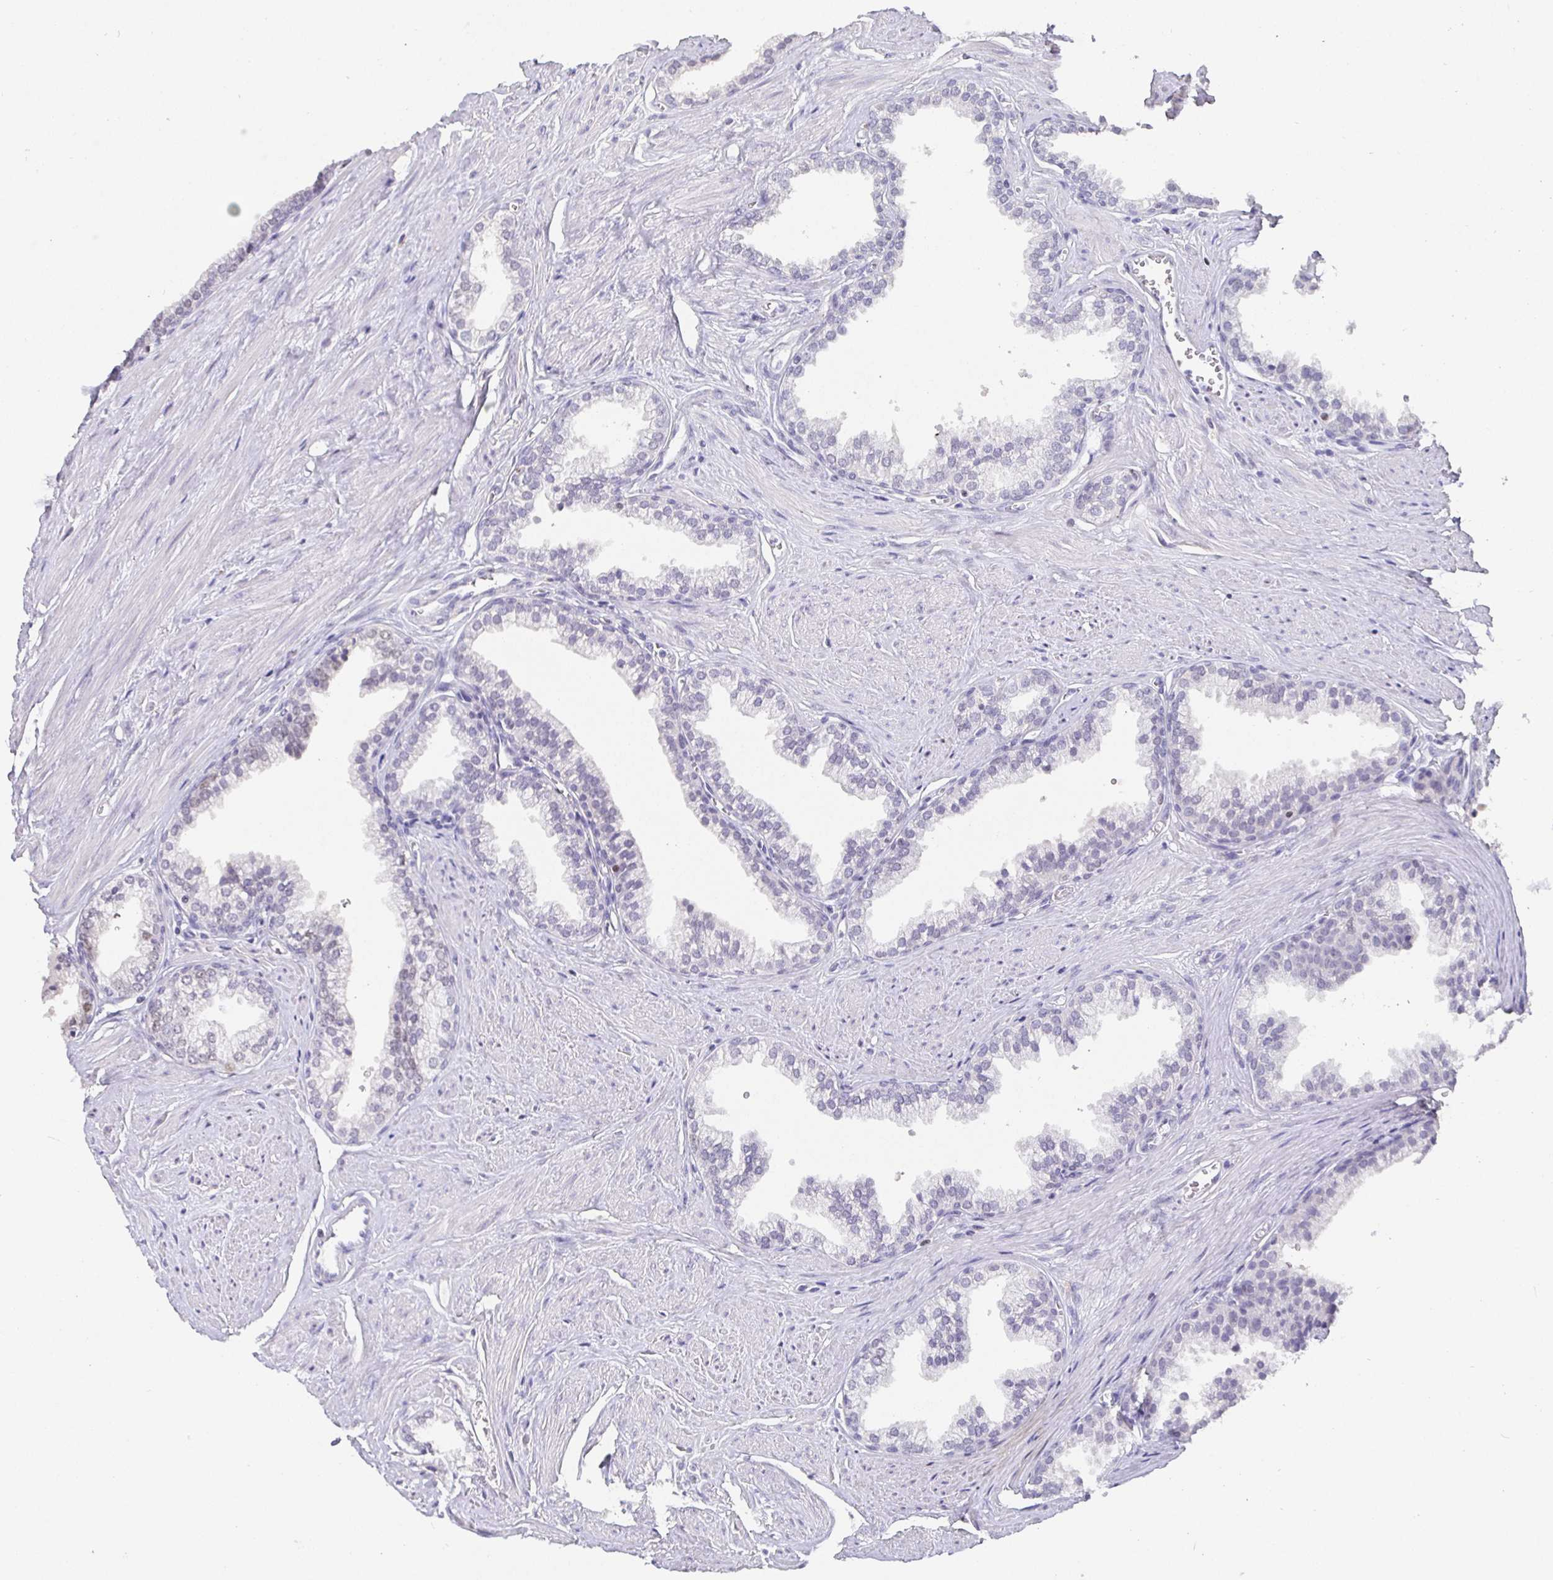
{"staining": {"intensity": "negative", "quantity": "none", "location": "none"}, "tissue": "prostate", "cell_type": "Glandular cells", "image_type": "normal", "snomed": [{"axis": "morphology", "description": "Normal tissue, NOS"}, {"axis": "topography", "description": "Prostate"}, {"axis": "topography", "description": "Peripheral nerve tissue"}], "caption": "A high-resolution photomicrograph shows IHC staining of benign prostate, which shows no significant positivity in glandular cells.", "gene": "SATB1", "patient": {"sex": "male", "age": 55}}